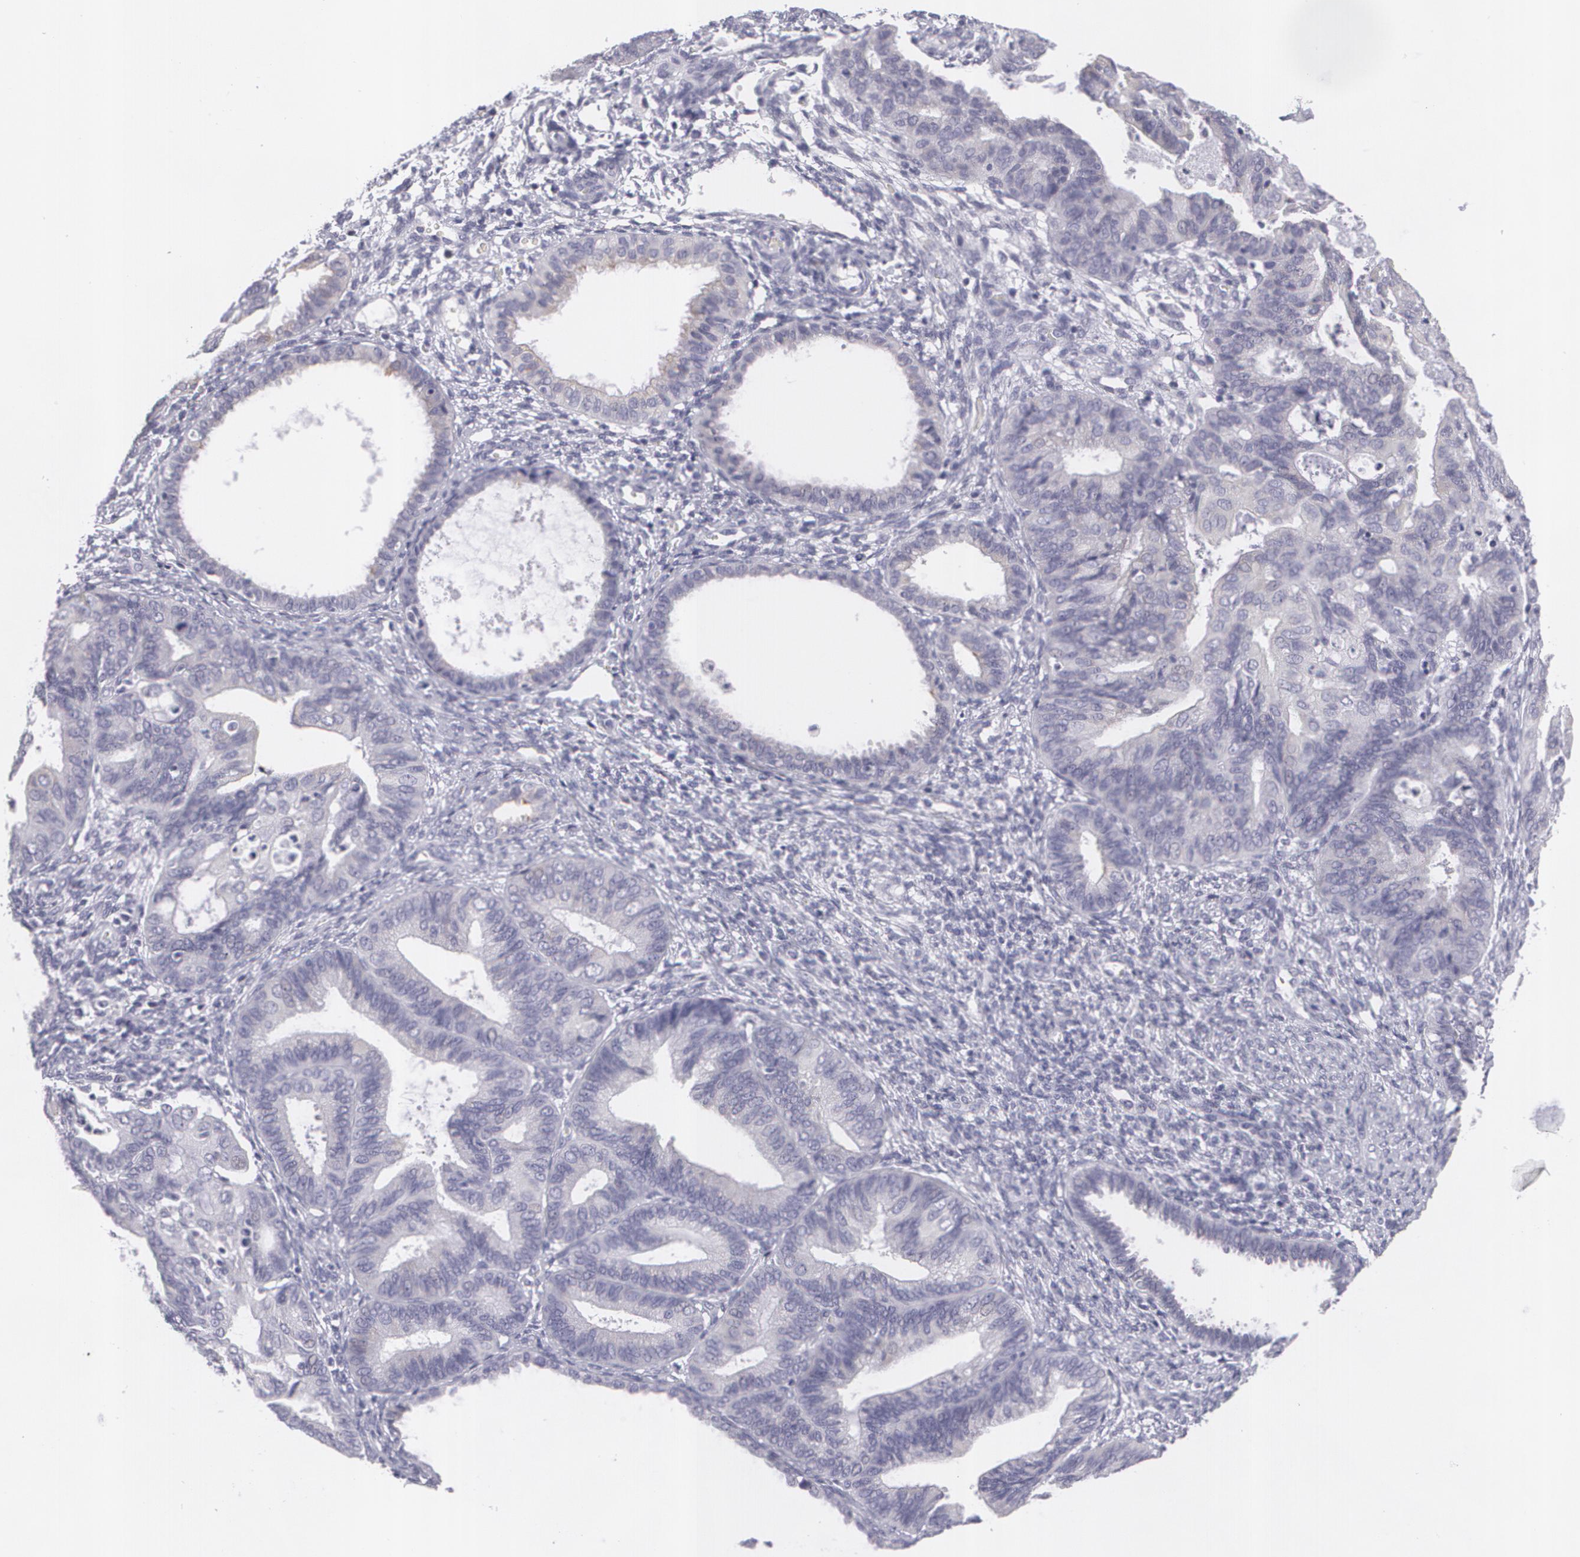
{"staining": {"intensity": "negative", "quantity": "none", "location": "none"}, "tissue": "endometrial cancer", "cell_type": "Tumor cells", "image_type": "cancer", "snomed": [{"axis": "morphology", "description": "Adenocarcinoma, NOS"}, {"axis": "topography", "description": "Endometrium"}], "caption": "Immunohistochemical staining of human adenocarcinoma (endometrial) shows no significant positivity in tumor cells.", "gene": "MBNL3", "patient": {"sex": "female", "age": 63}}